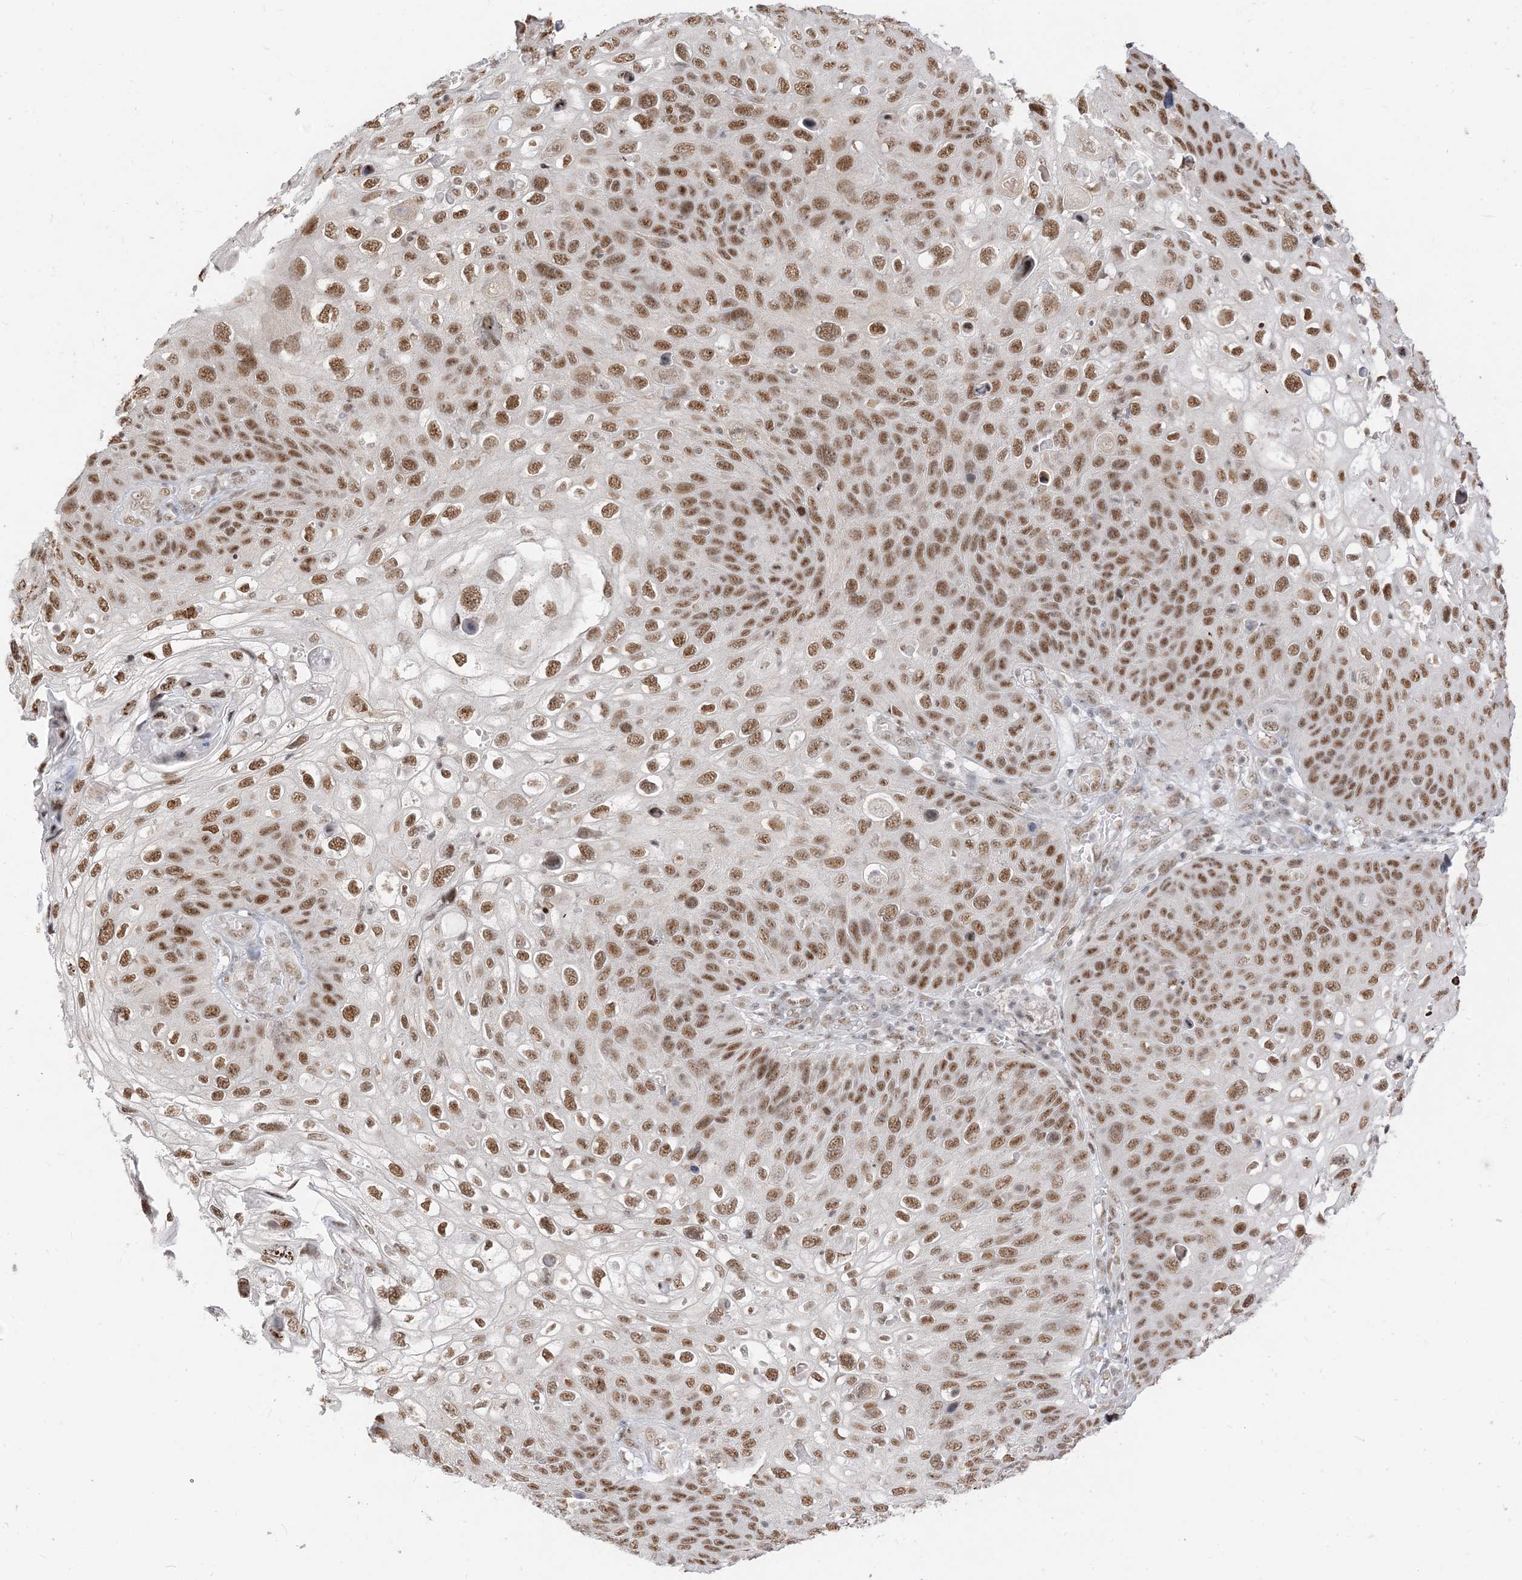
{"staining": {"intensity": "moderate", "quantity": ">75%", "location": "nuclear"}, "tissue": "skin cancer", "cell_type": "Tumor cells", "image_type": "cancer", "snomed": [{"axis": "morphology", "description": "Squamous cell carcinoma, NOS"}, {"axis": "topography", "description": "Skin"}], "caption": "A brown stain highlights moderate nuclear positivity of a protein in human skin squamous cell carcinoma tumor cells.", "gene": "ARGLU1", "patient": {"sex": "female", "age": 90}}